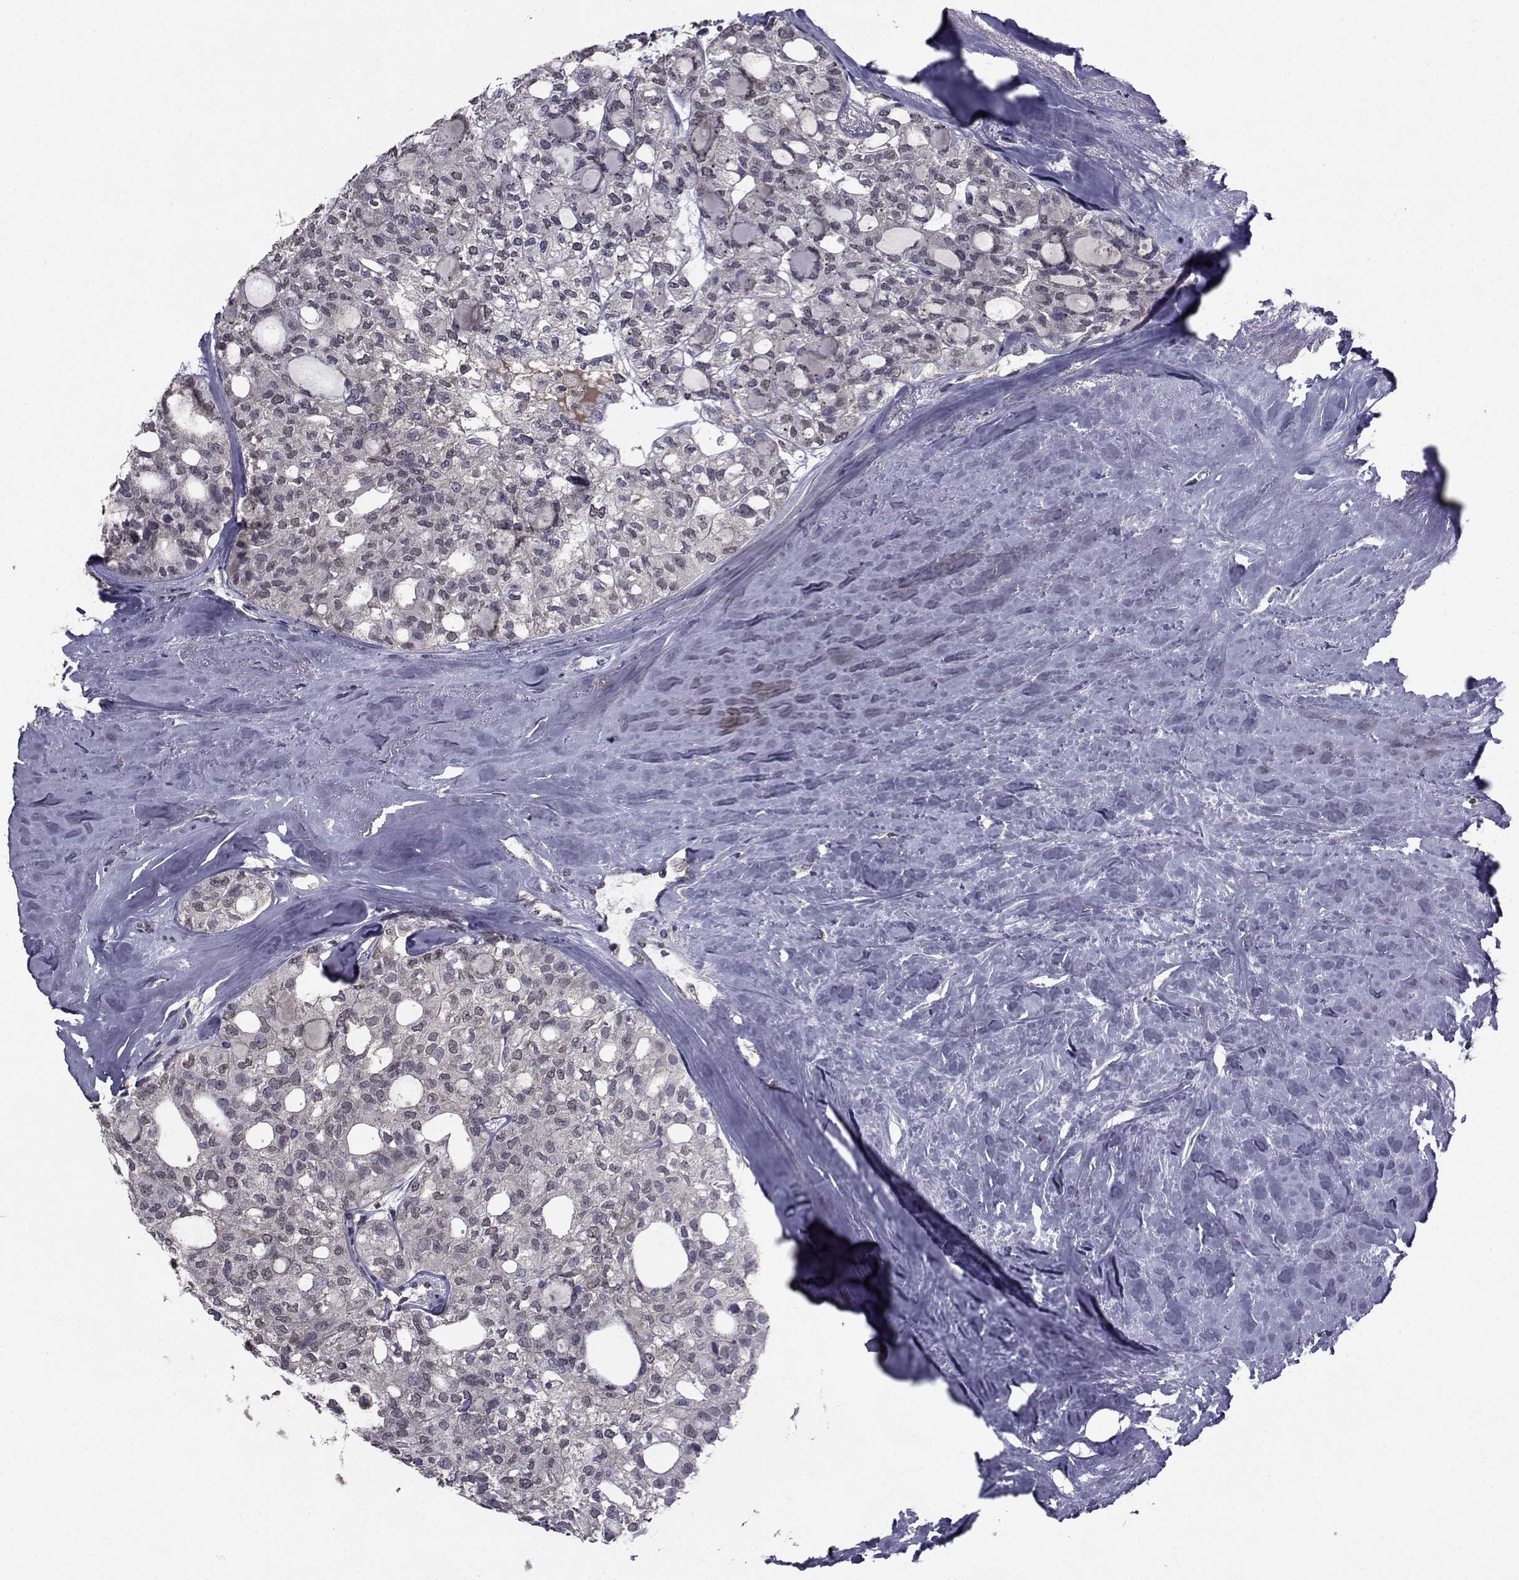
{"staining": {"intensity": "negative", "quantity": "none", "location": "none"}, "tissue": "thyroid cancer", "cell_type": "Tumor cells", "image_type": "cancer", "snomed": [{"axis": "morphology", "description": "Follicular adenoma carcinoma, NOS"}, {"axis": "topography", "description": "Thyroid gland"}], "caption": "Image shows no significant protein expression in tumor cells of thyroid cancer (follicular adenoma carcinoma). Brightfield microscopy of immunohistochemistry (IHC) stained with DAB (3,3'-diaminobenzidine) (brown) and hematoxylin (blue), captured at high magnification.", "gene": "CYP2S1", "patient": {"sex": "male", "age": 75}}